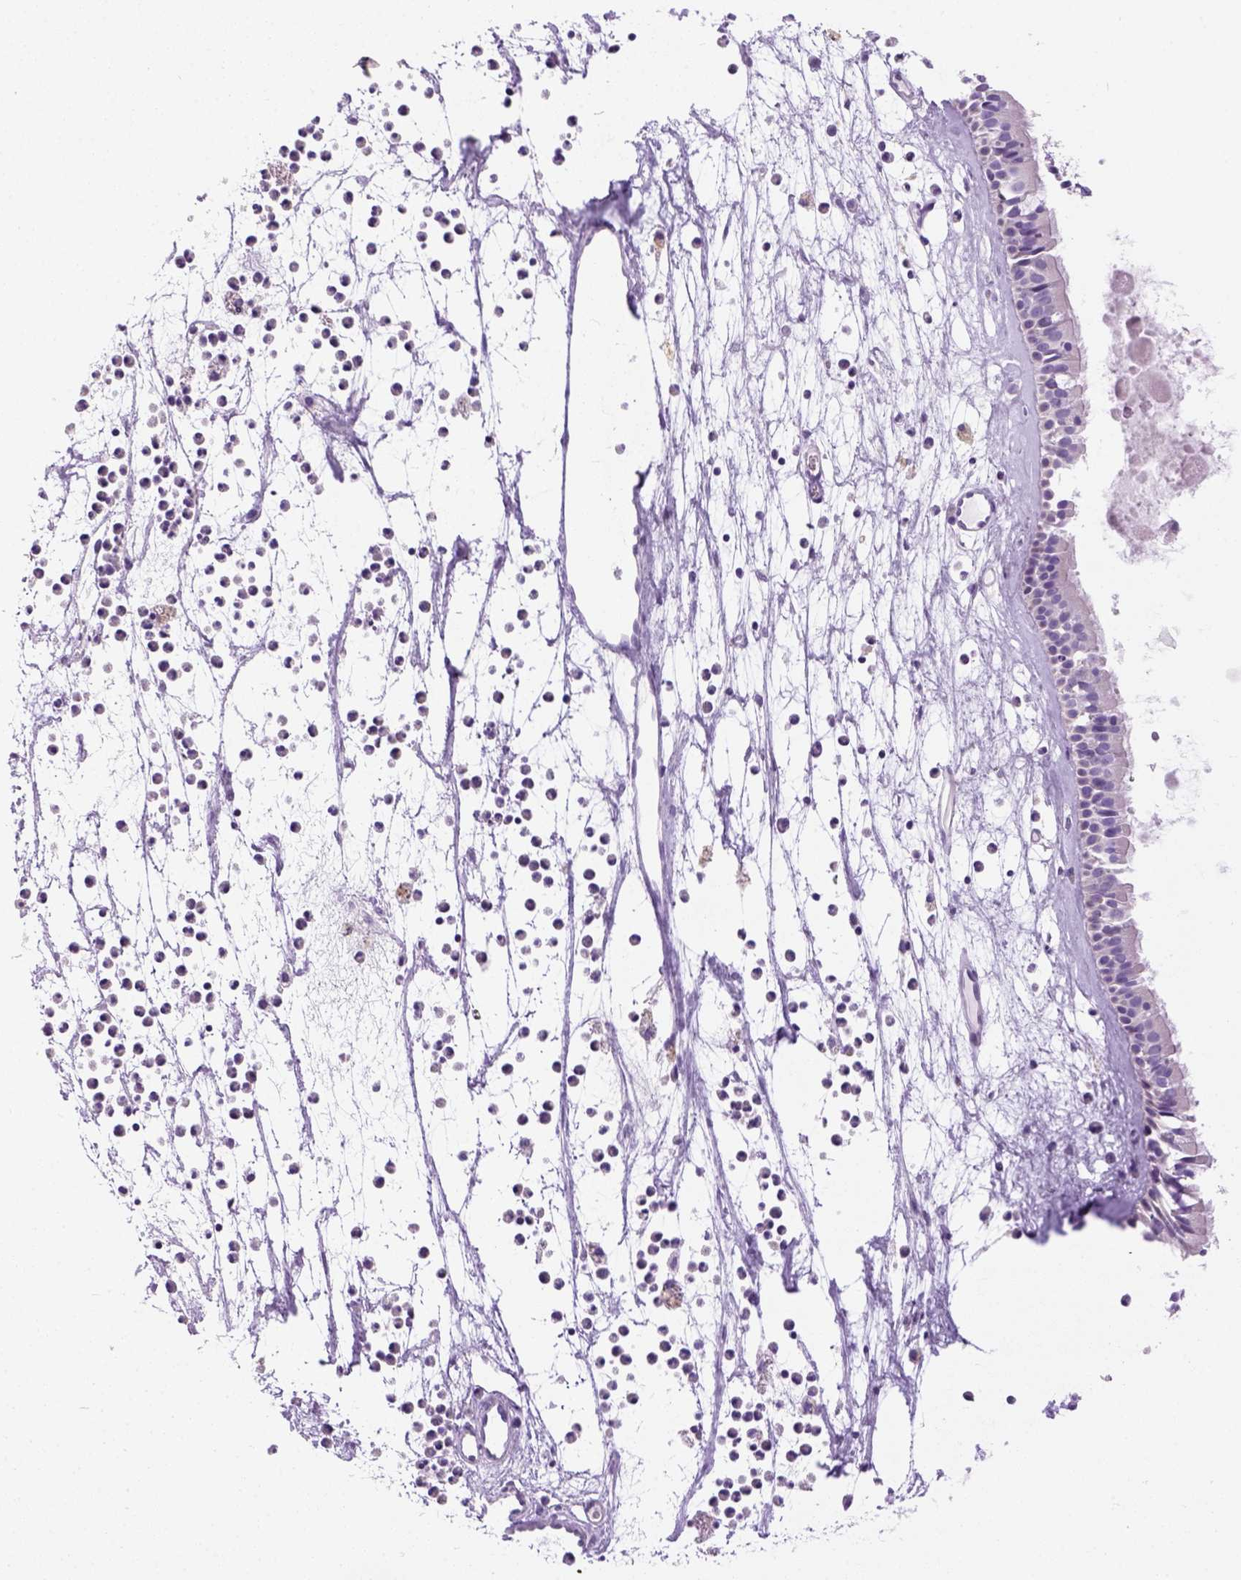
{"staining": {"intensity": "negative", "quantity": "none", "location": "none"}, "tissue": "nasopharynx", "cell_type": "Respiratory epithelial cells", "image_type": "normal", "snomed": [{"axis": "morphology", "description": "Normal tissue, NOS"}, {"axis": "topography", "description": "Nasopharynx"}], "caption": "DAB (3,3'-diaminobenzidine) immunohistochemical staining of normal nasopharynx displays no significant expression in respiratory epithelial cells. The staining was performed using DAB to visualize the protein expression in brown, while the nuclei were stained in blue with hematoxylin (Magnification: 20x).", "gene": "CYP24A1", "patient": {"sex": "female", "age": 52}}